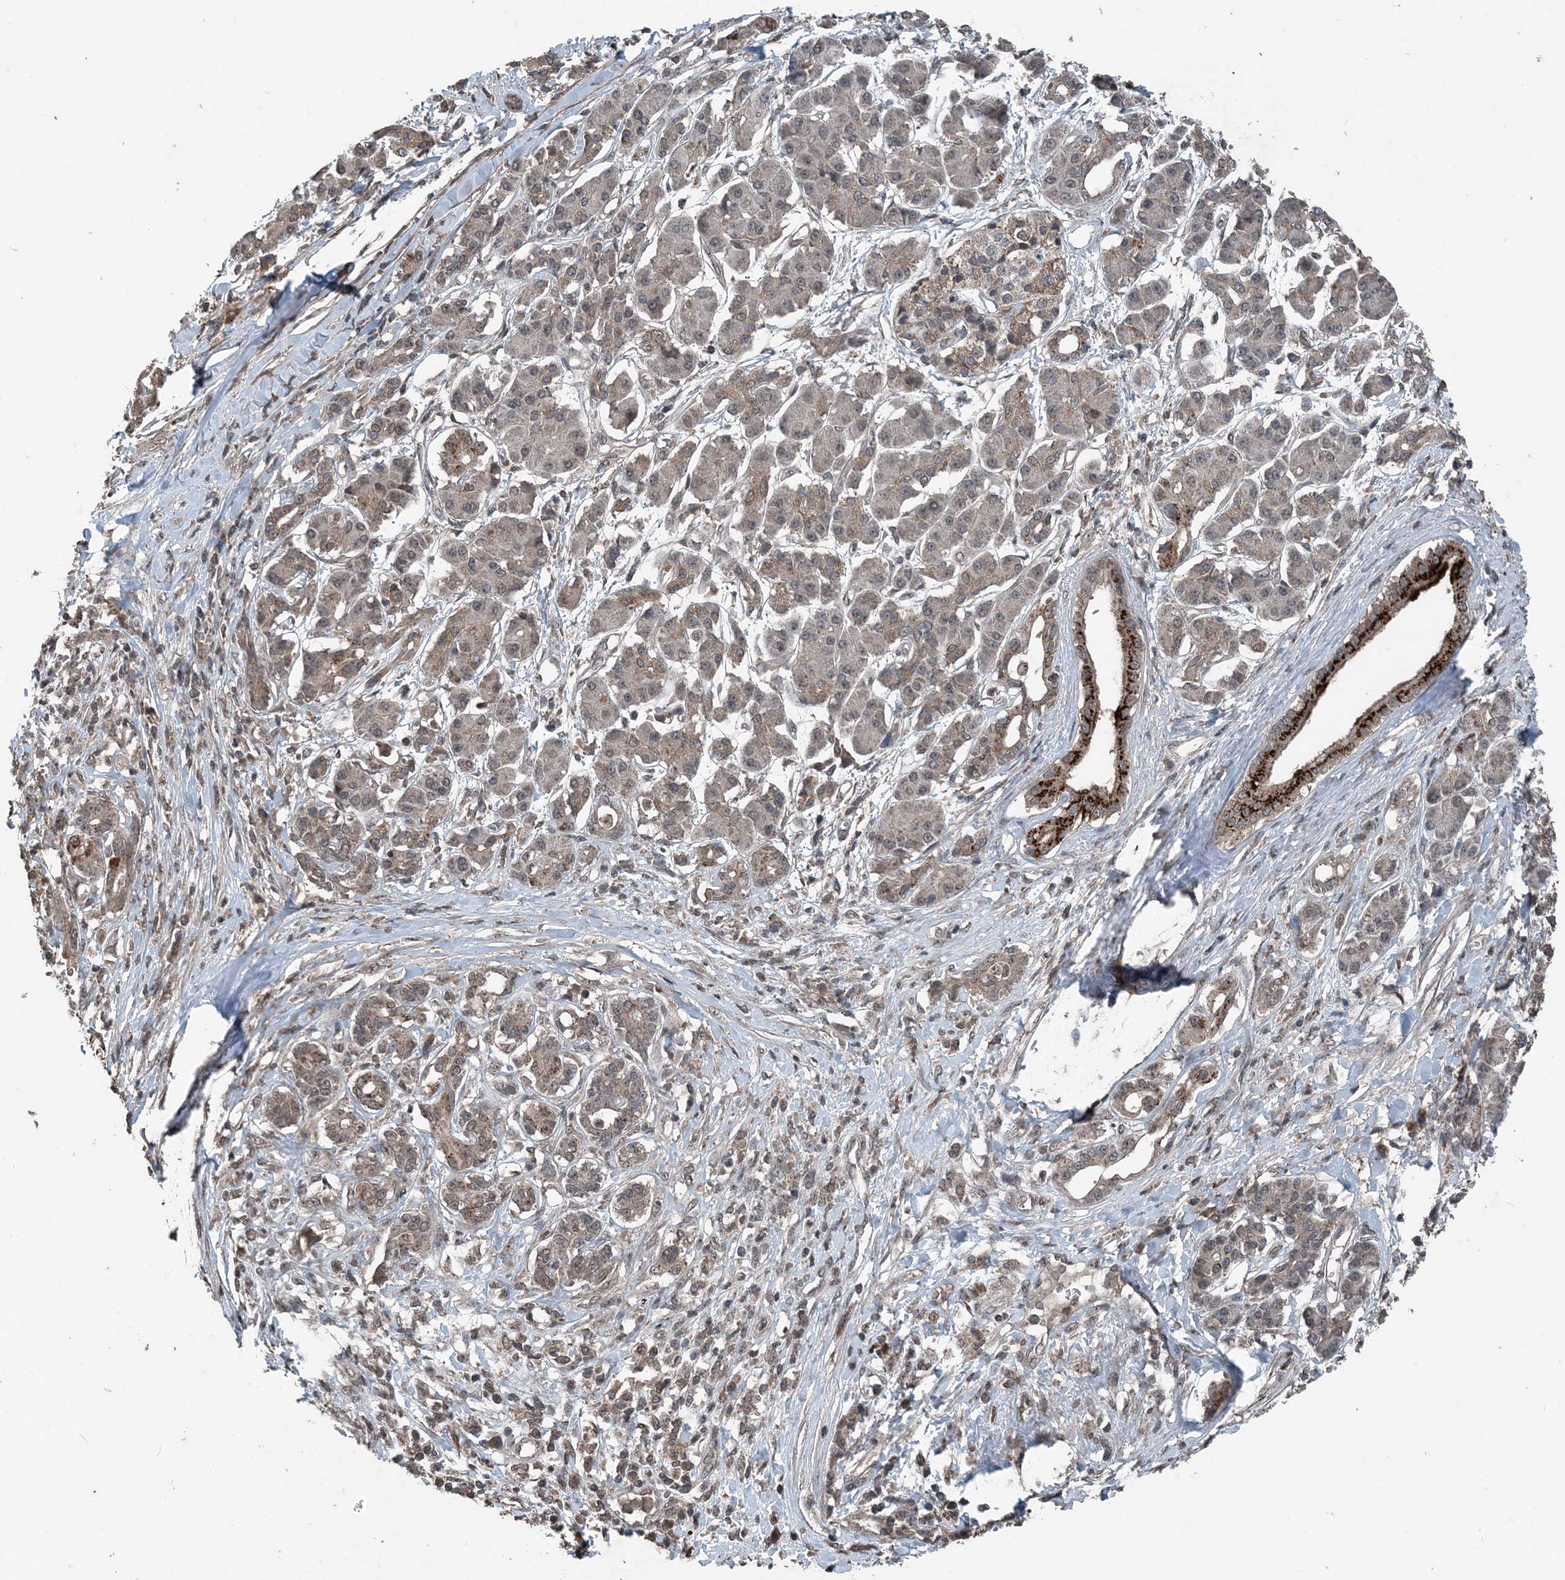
{"staining": {"intensity": "weak", "quantity": "<25%", "location": "cytoplasmic/membranous"}, "tissue": "pancreatic cancer", "cell_type": "Tumor cells", "image_type": "cancer", "snomed": [{"axis": "morphology", "description": "Adenocarcinoma, NOS"}, {"axis": "topography", "description": "Pancreas"}], "caption": "DAB immunohistochemical staining of pancreatic adenocarcinoma reveals no significant positivity in tumor cells.", "gene": "CFL1", "patient": {"sex": "female", "age": 56}}